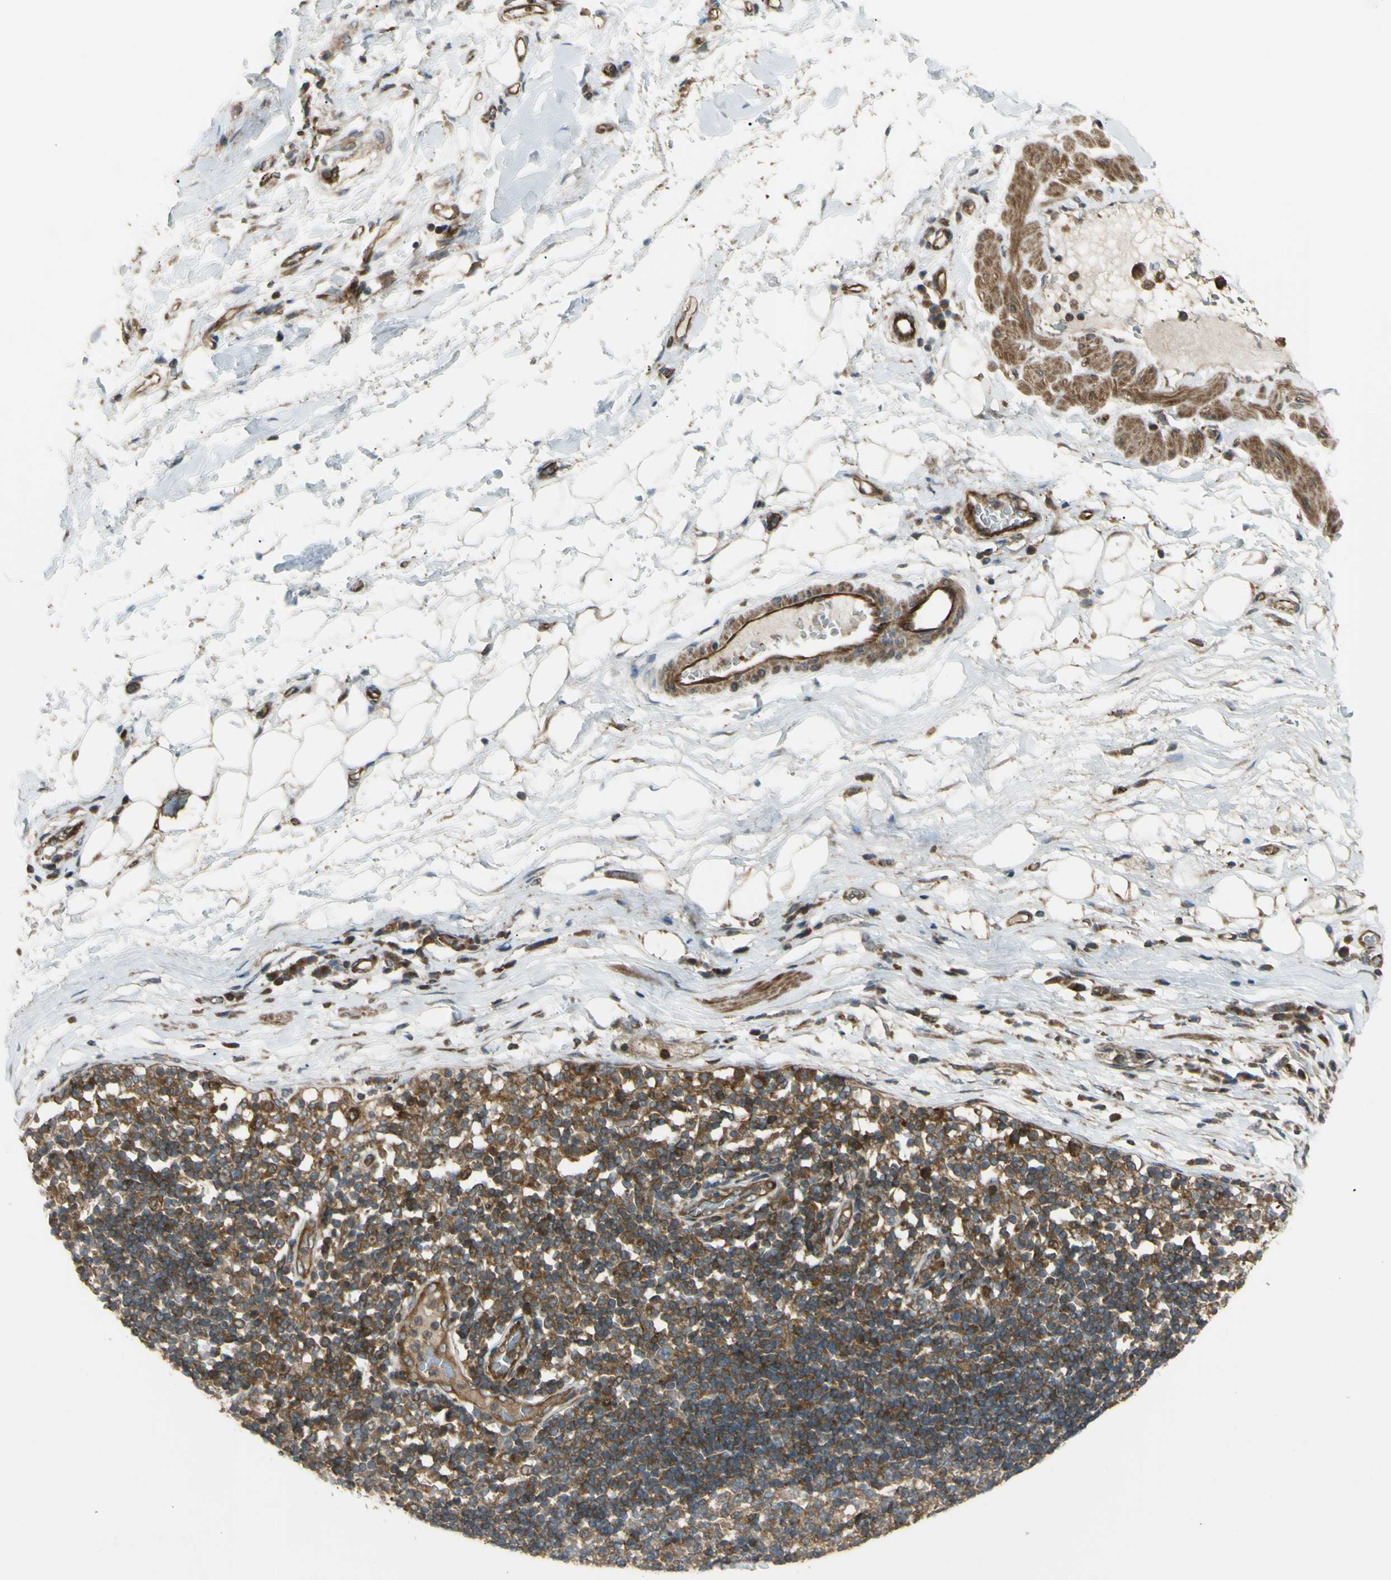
{"staining": {"intensity": "negative", "quantity": "none", "location": "none"}, "tissue": "adipose tissue", "cell_type": "Adipocytes", "image_type": "normal", "snomed": [{"axis": "morphology", "description": "Normal tissue, NOS"}, {"axis": "morphology", "description": "Adenocarcinoma, NOS"}, {"axis": "topography", "description": "Esophagus"}], "caption": "Immunohistochemical staining of normal adipose tissue exhibits no significant expression in adipocytes. Nuclei are stained in blue.", "gene": "FLII", "patient": {"sex": "male", "age": 62}}